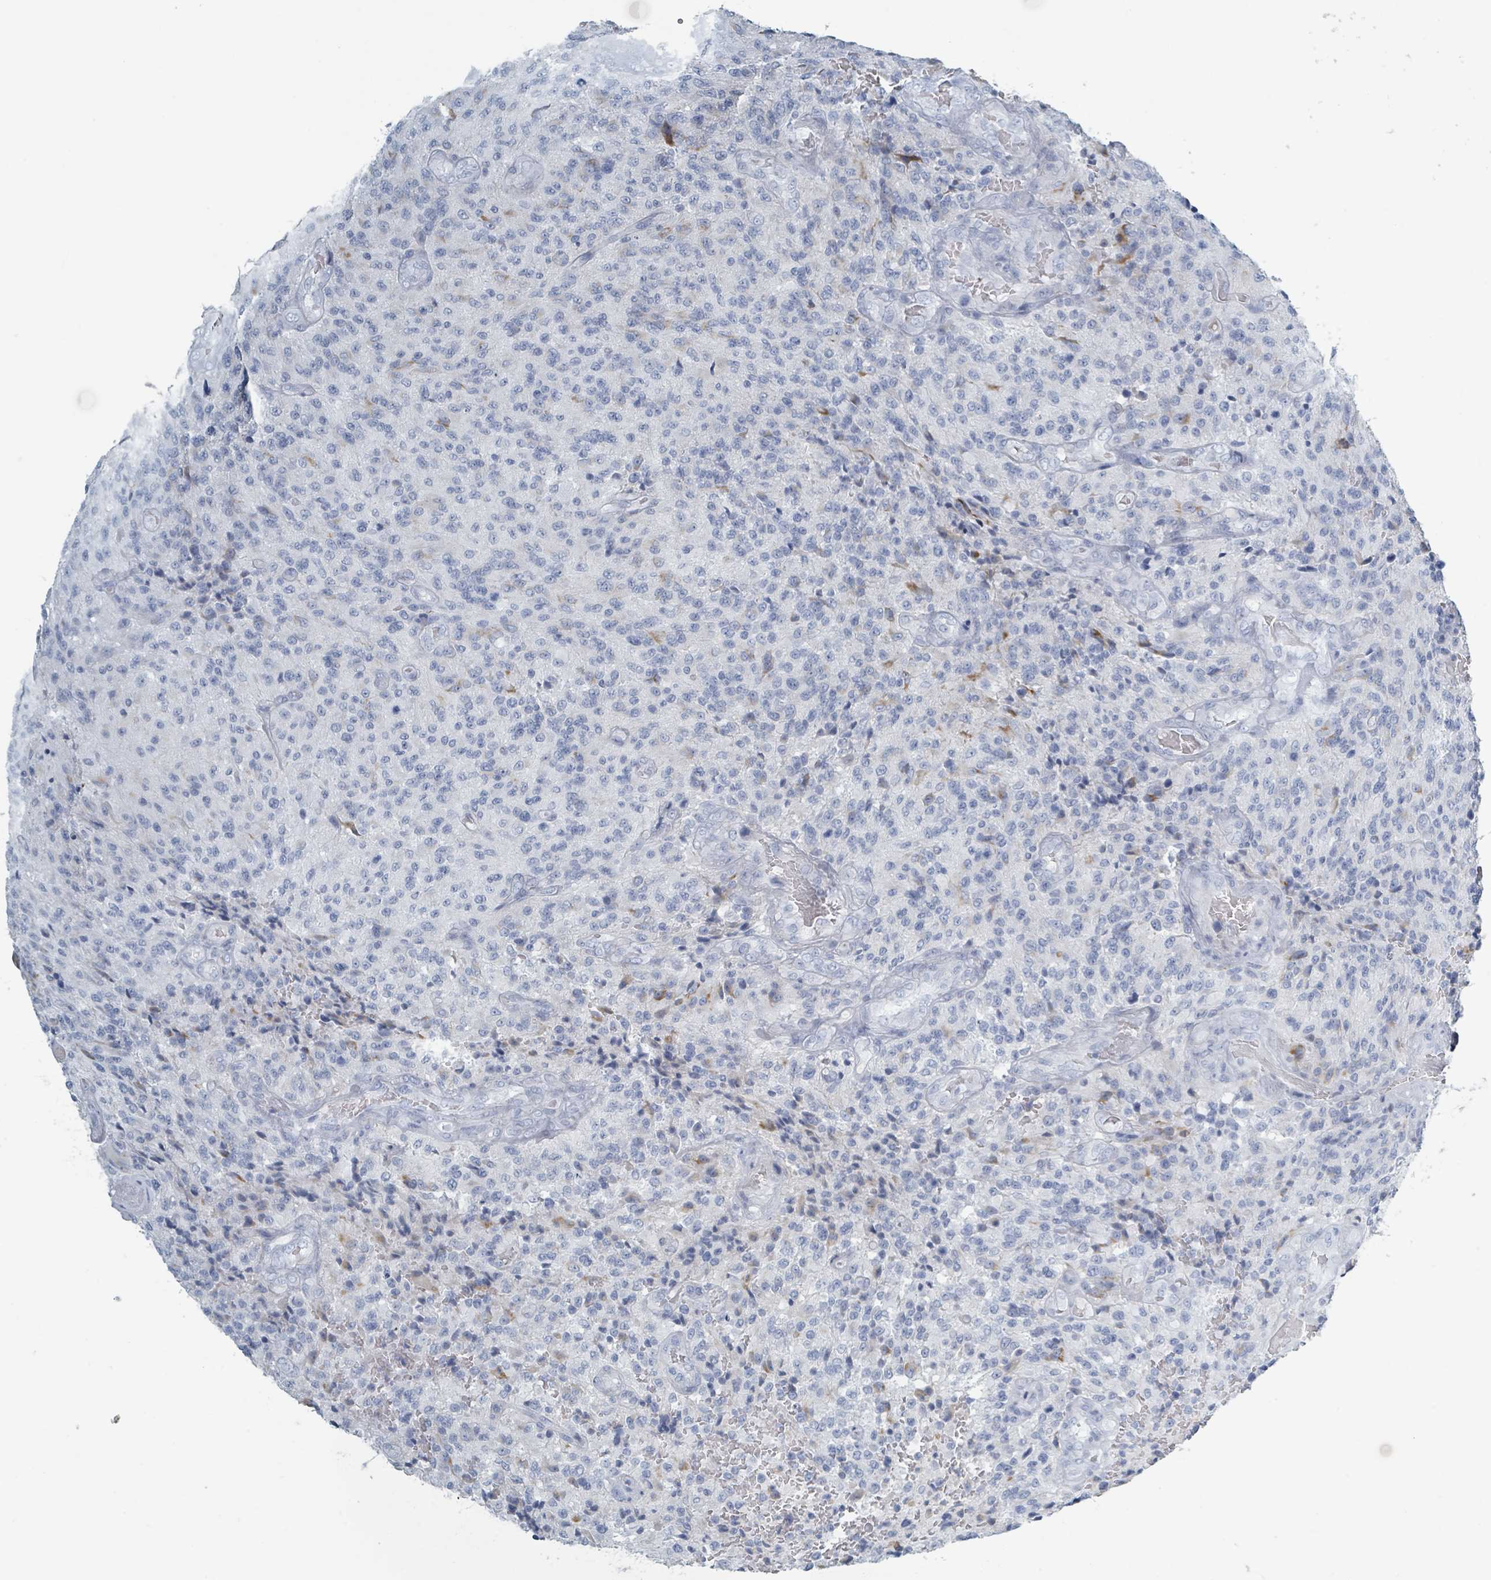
{"staining": {"intensity": "negative", "quantity": "none", "location": "none"}, "tissue": "glioma", "cell_type": "Tumor cells", "image_type": "cancer", "snomed": [{"axis": "morphology", "description": "Normal tissue, NOS"}, {"axis": "morphology", "description": "Glioma, malignant, High grade"}, {"axis": "topography", "description": "Cerebral cortex"}], "caption": "IHC micrograph of neoplastic tissue: glioma stained with DAB shows no significant protein staining in tumor cells.", "gene": "HEATR5A", "patient": {"sex": "male", "age": 56}}